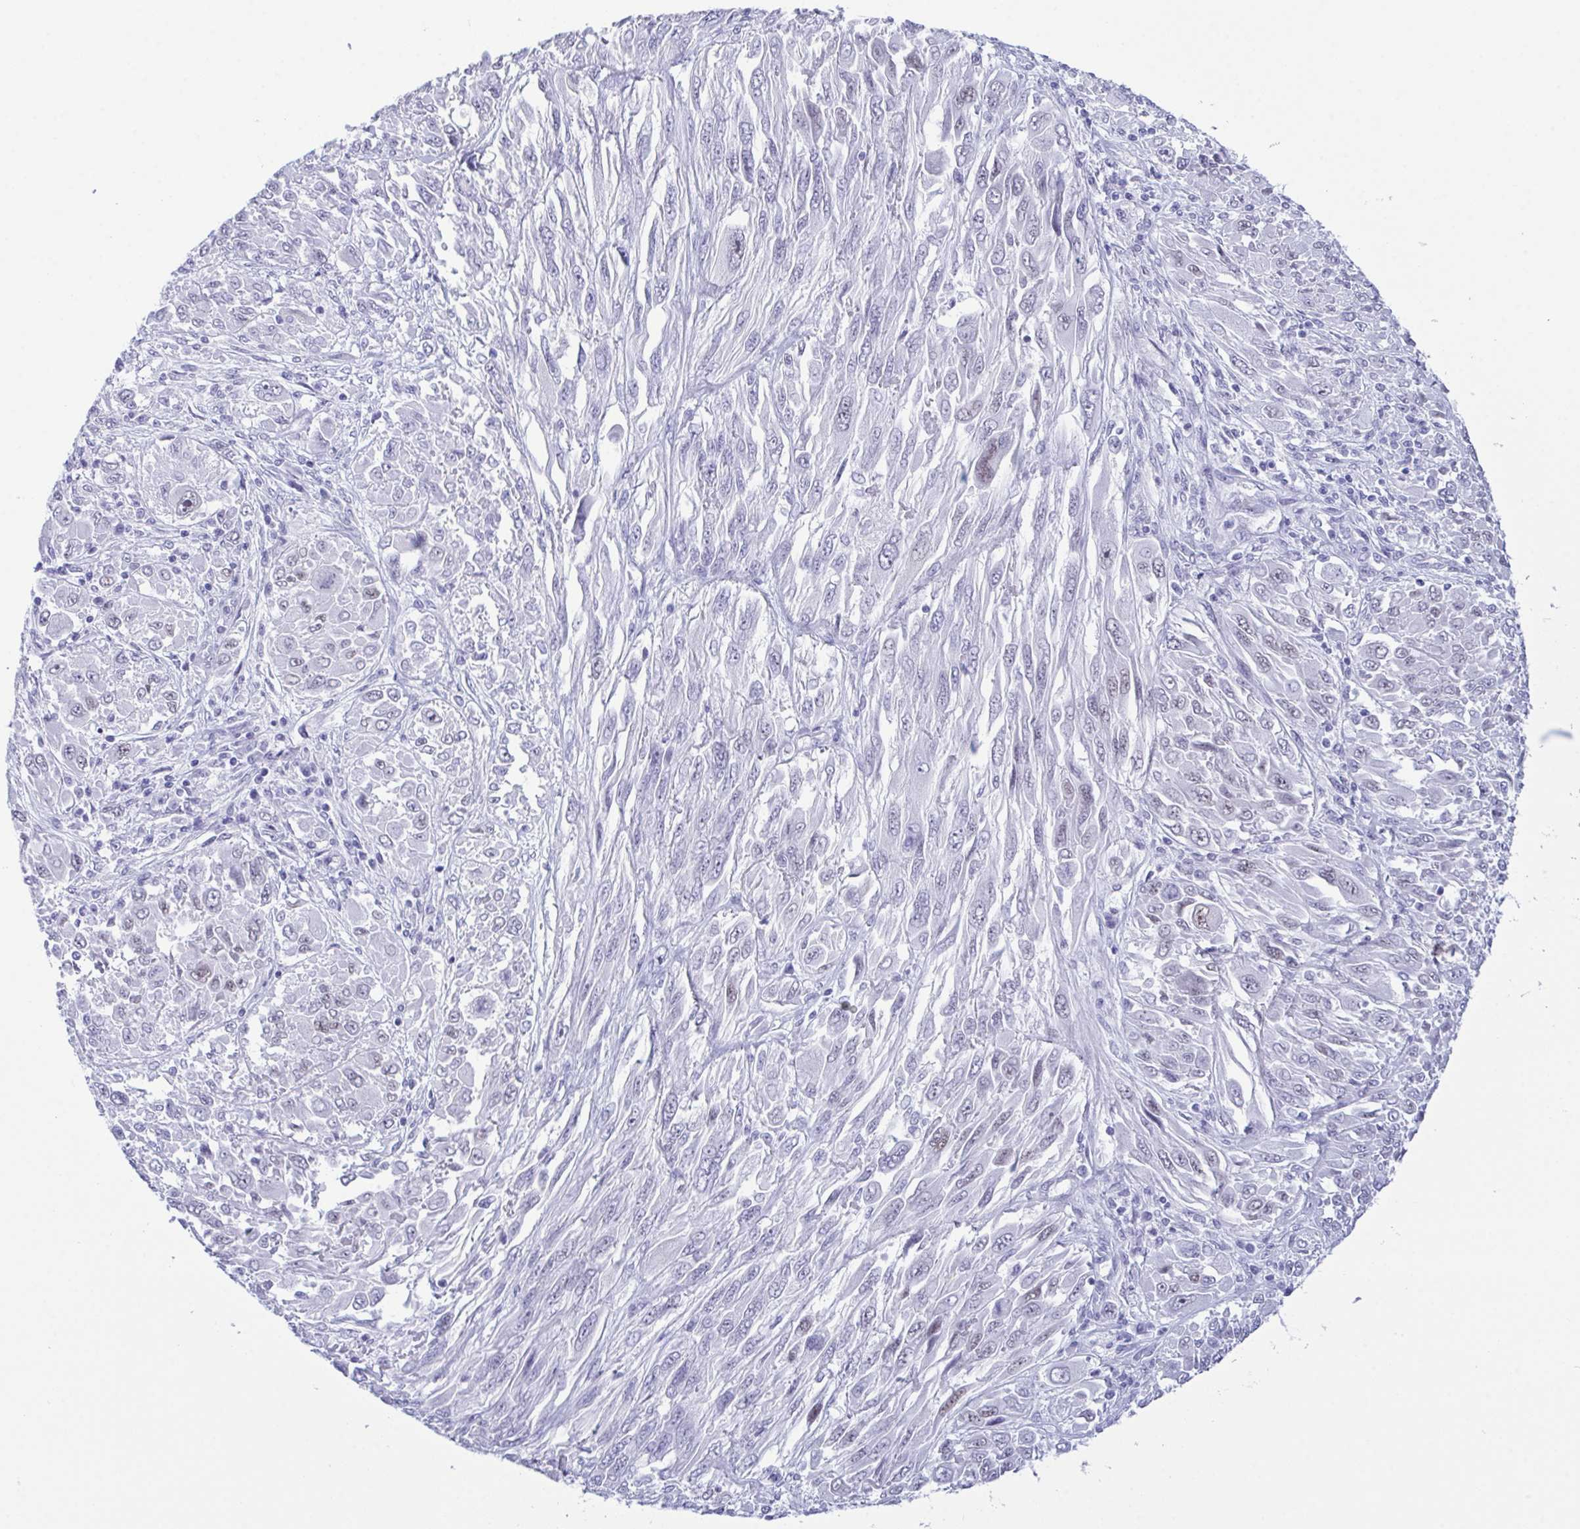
{"staining": {"intensity": "negative", "quantity": "none", "location": "none"}, "tissue": "melanoma", "cell_type": "Tumor cells", "image_type": "cancer", "snomed": [{"axis": "morphology", "description": "Malignant melanoma, NOS"}, {"axis": "topography", "description": "Skin"}], "caption": "This is a photomicrograph of IHC staining of malignant melanoma, which shows no expression in tumor cells.", "gene": "SUGP2", "patient": {"sex": "female", "age": 91}}